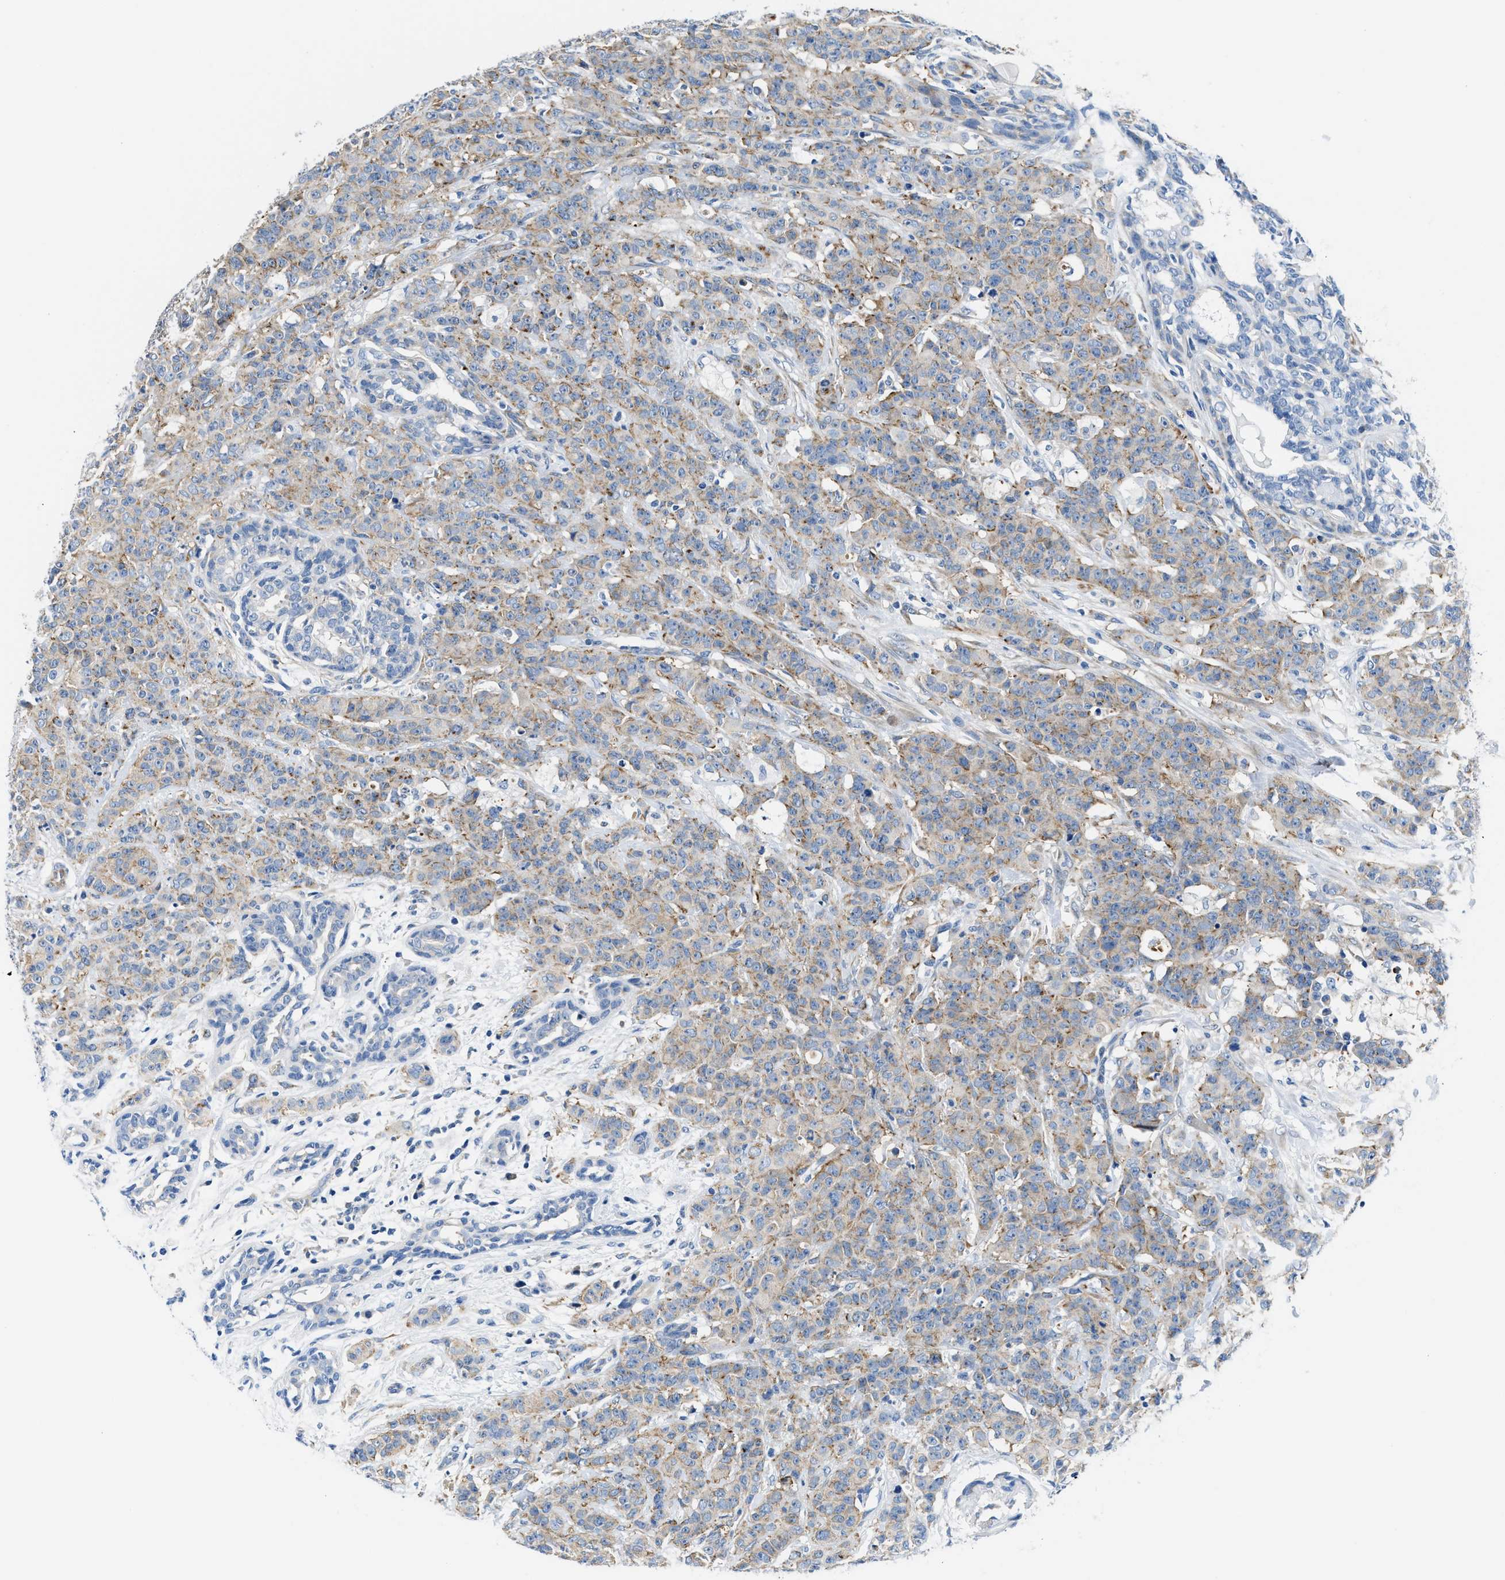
{"staining": {"intensity": "moderate", "quantity": "25%-75%", "location": "cytoplasmic/membranous"}, "tissue": "breast cancer", "cell_type": "Tumor cells", "image_type": "cancer", "snomed": [{"axis": "morphology", "description": "Normal tissue, NOS"}, {"axis": "morphology", "description": "Duct carcinoma"}, {"axis": "topography", "description": "Breast"}], "caption": "The image displays a brown stain indicating the presence of a protein in the cytoplasmic/membranous of tumor cells in breast cancer.", "gene": "BNC2", "patient": {"sex": "female", "age": 40}}